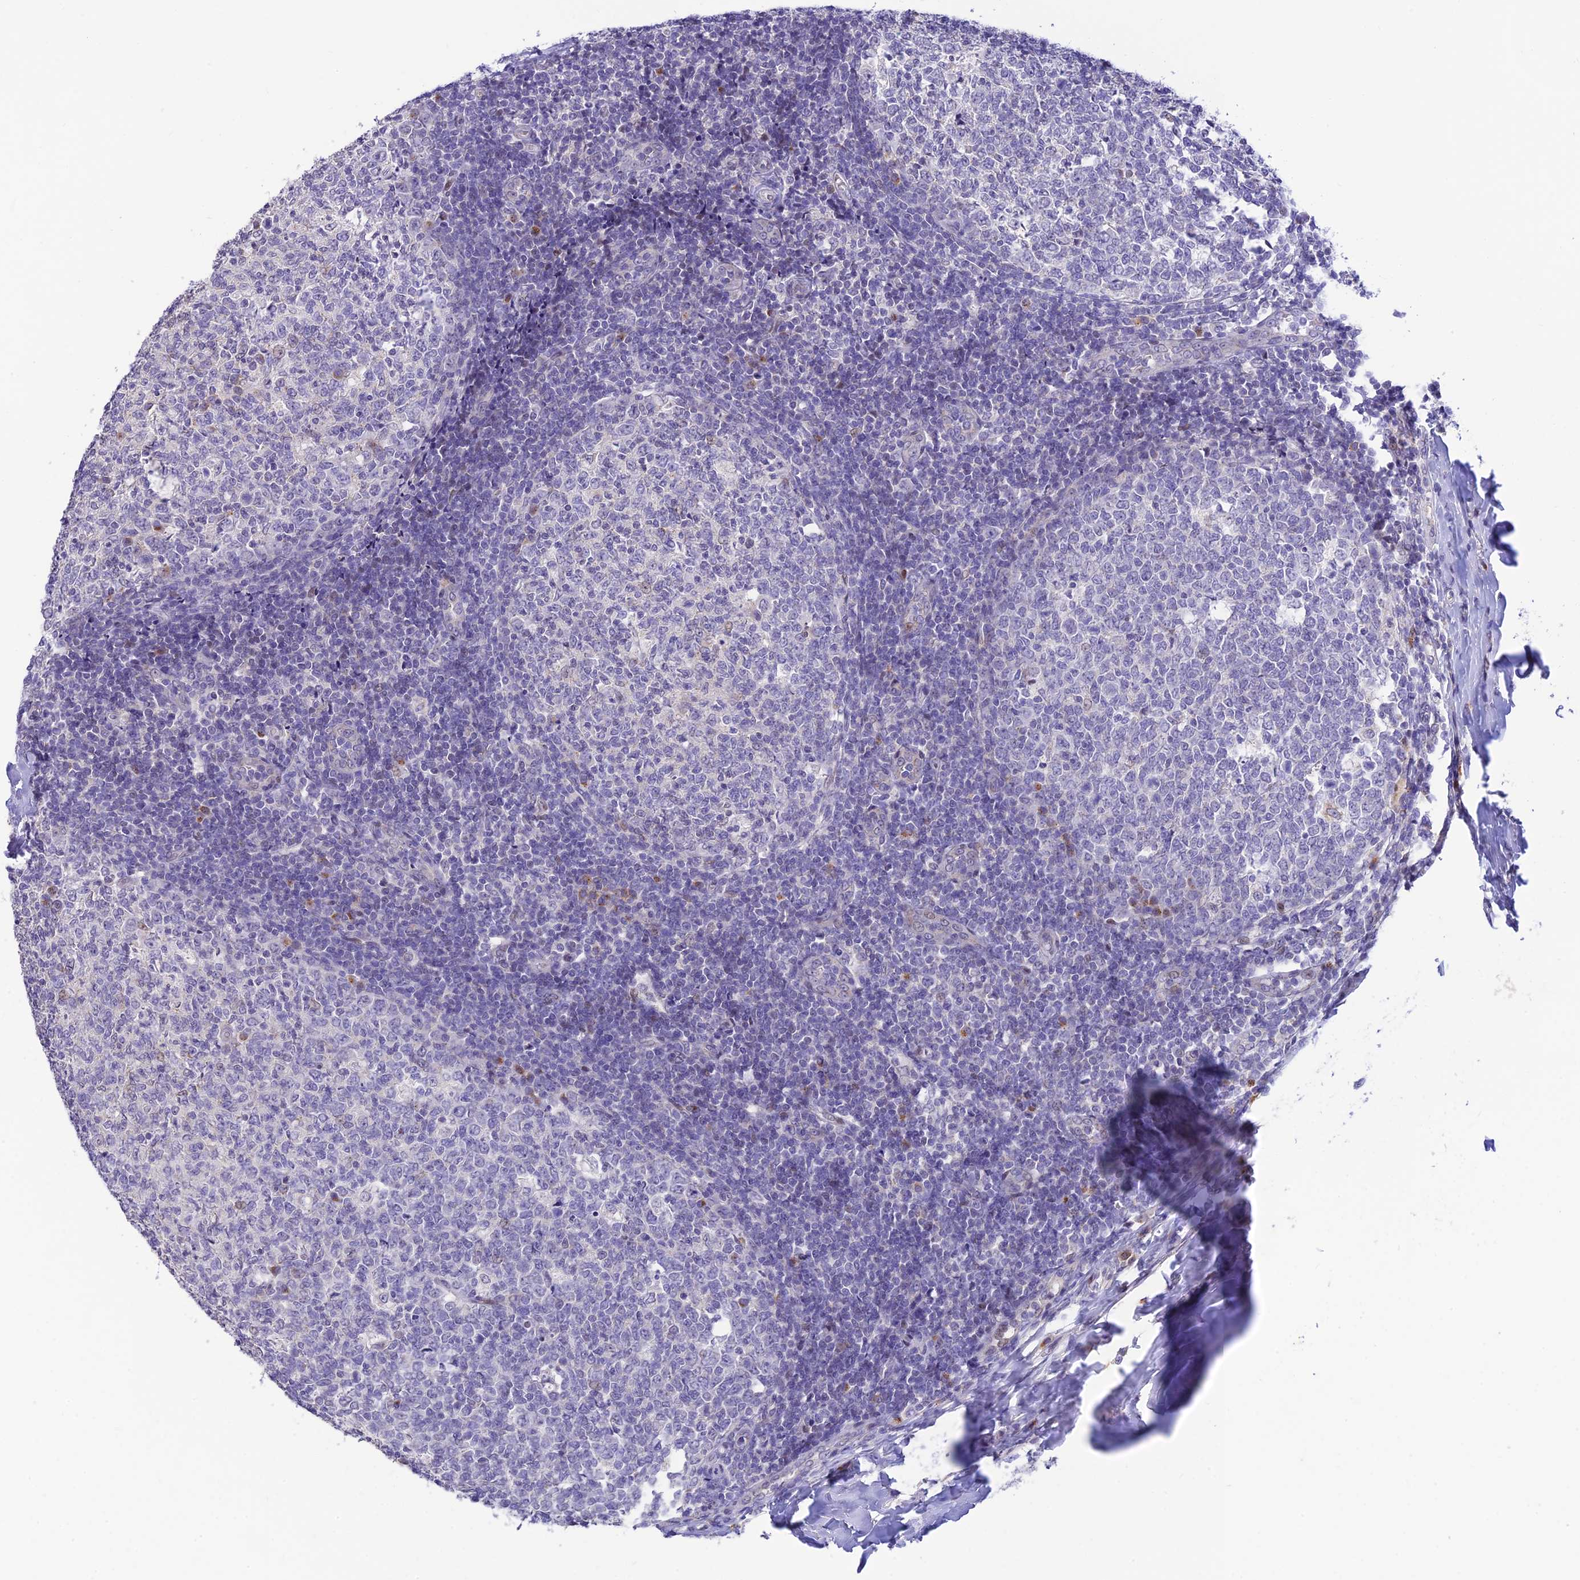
{"staining": {"intensity": "moderate", "quantity": "<25%", "location": "cytoplasmic/membranous"}, "tissue": "tonsil", "cell_type": "Germinal center cells", "image_type": "normal", "snomed": [{"axis": "morphology", "description": "Normal tissue, NOS"}, {"axis": "topography", "description": "Tonsil"}], "caption": "Protein expression analysis of benign human tonsil reveals moderate cytoplasmic/membranous positivity in approximately <25% of germinal center cells. Nuclei are stained in blue.", "gene": "INKA1", "patient": {"sex": "female", "age": 19}}